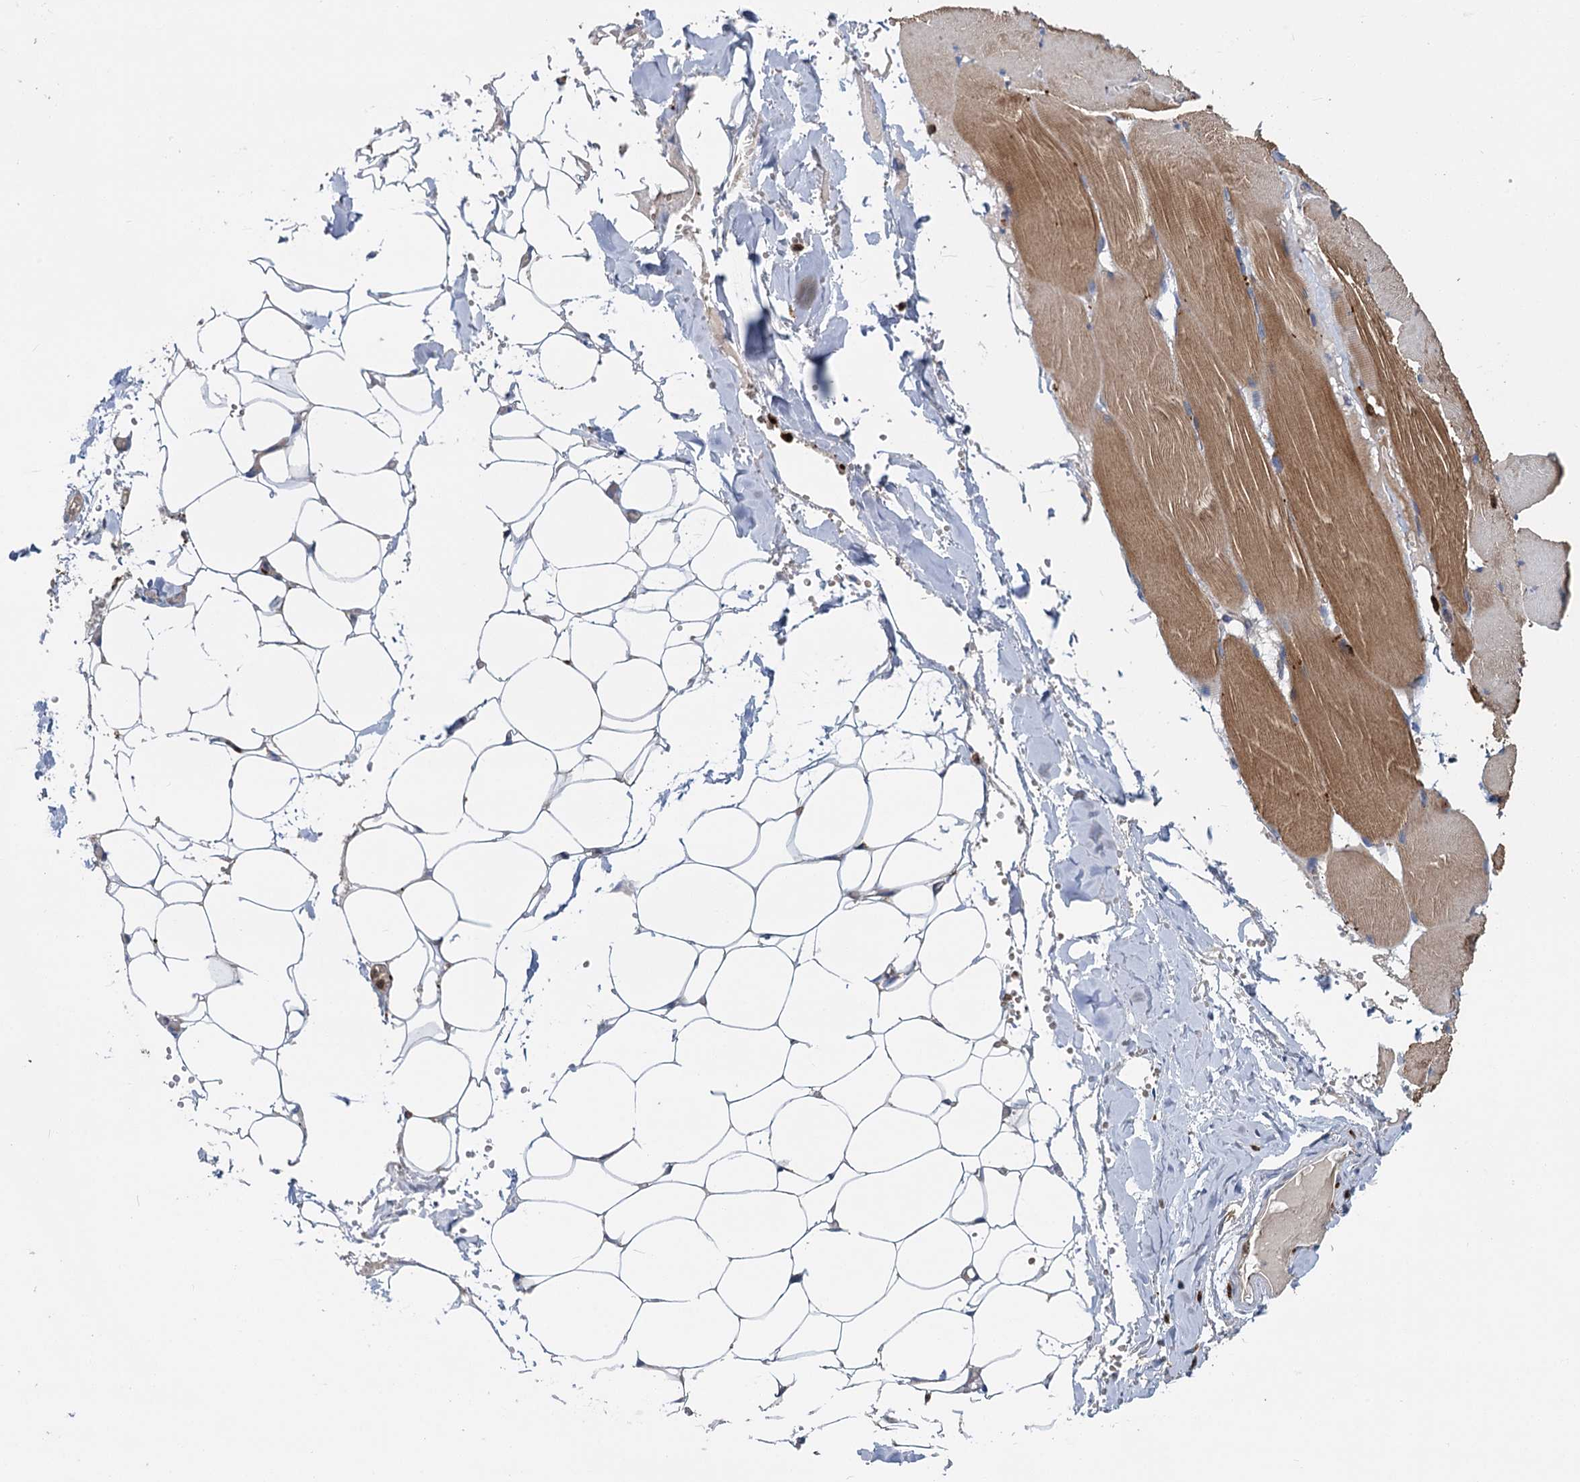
{"staining": {"intensity": "negative", "quantity": "none", "location": "none"}, "tissue": "adipose tissue", "cell_type": "Adipocytes", "image_type": "normal", "snomed": [{"axis": "morphology", "description": "Normal tissue, NOS"}, {"axis": "topography", "description": "Skeletal muscle"}, {"axis": "topography", "description": "Peripheral nerve tissue"}], "caption": "This is a photomicrograph of immunohistochemistry (IHC) staining of normal adipose tissue, which shows no staining in adipocytes. The staining was performed using DAB to visualize the protein expression in brown, while the nuclei were stained in blue with hematoxylin (Magnification: 20x).", "gene": "DYNC2H1", "patient": {"sex": "female", "age": 55}}